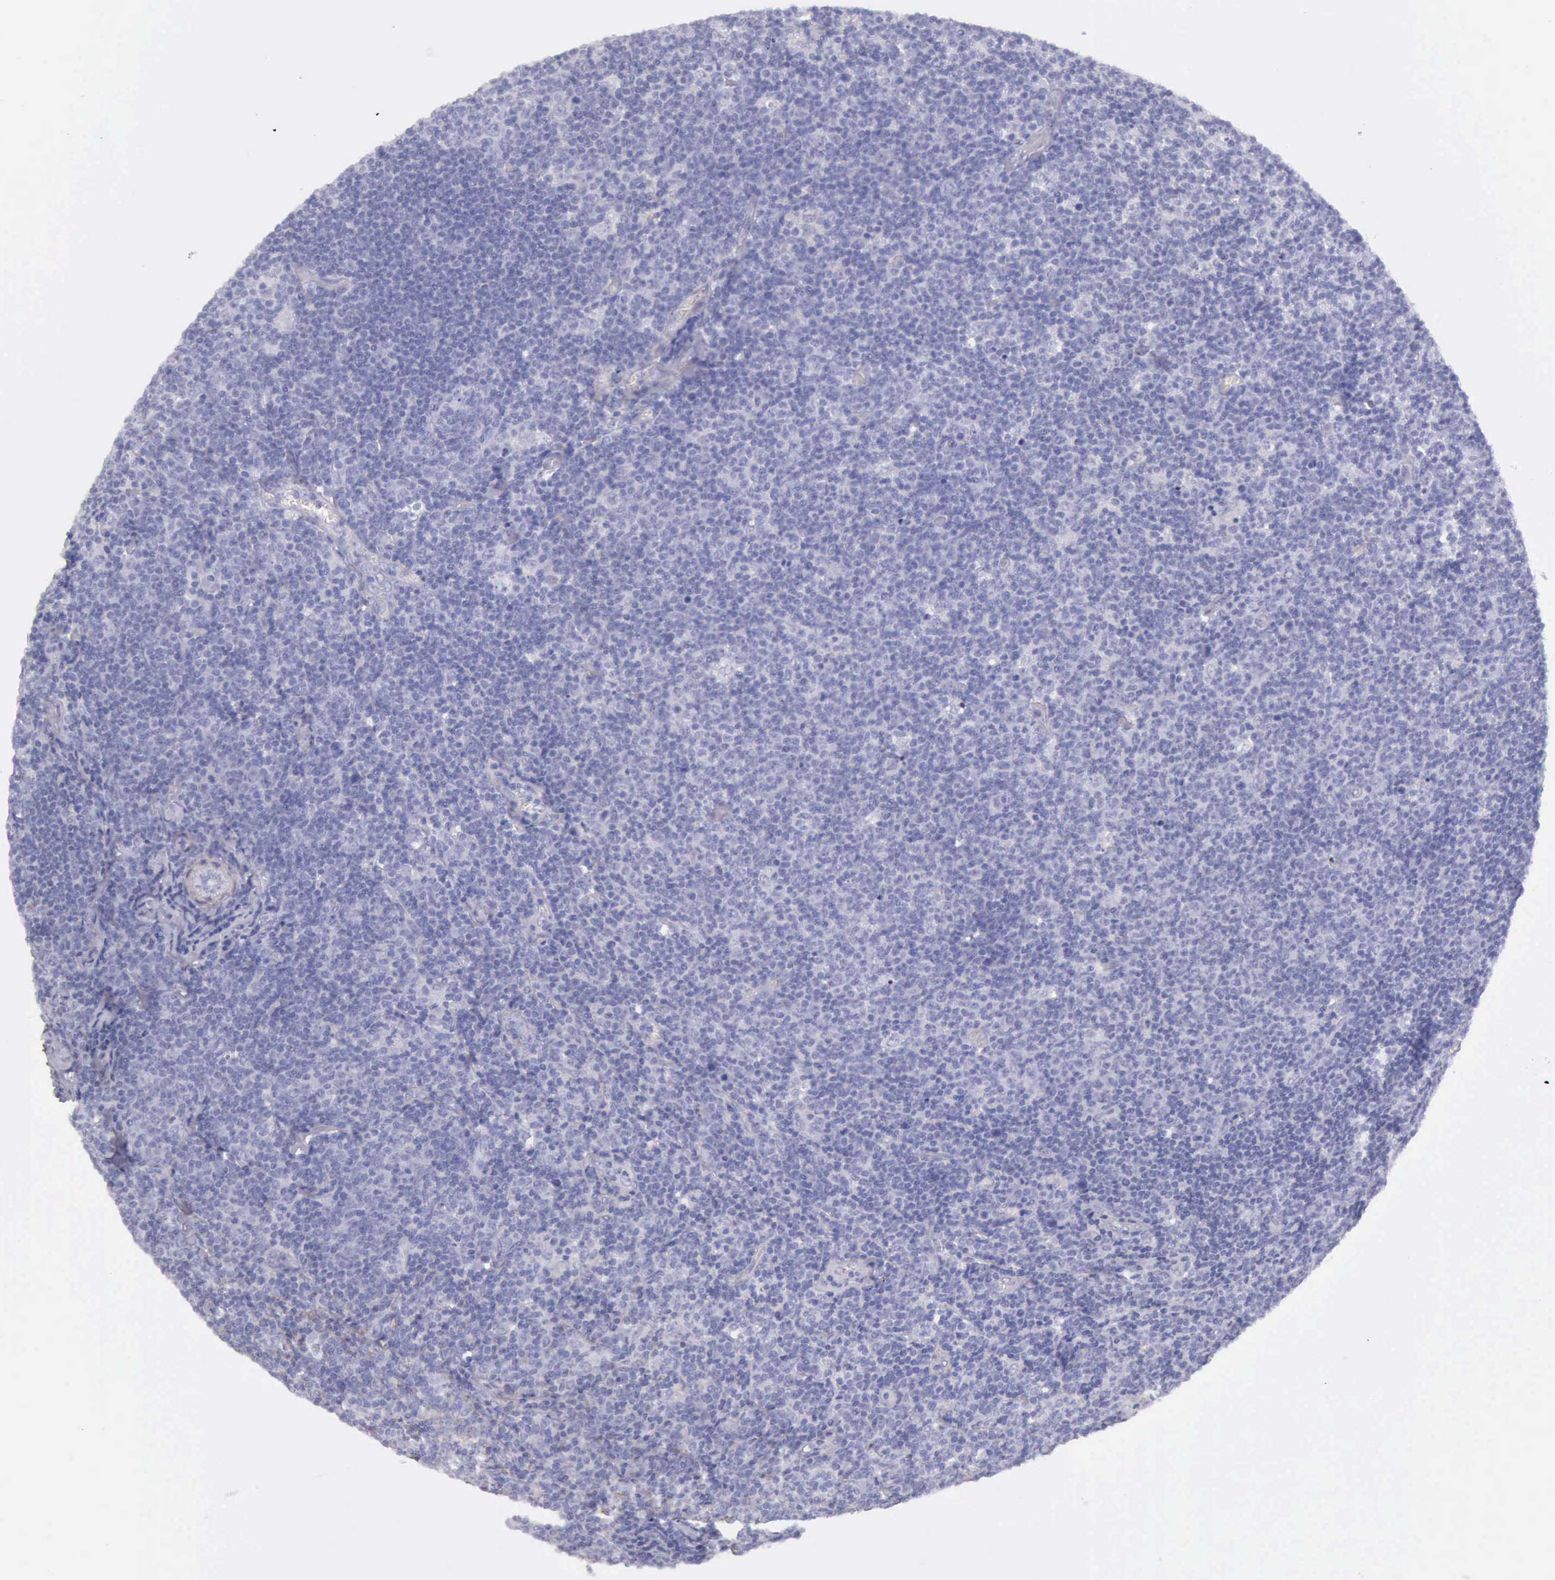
{"staining": {"intensity": "negative", "quantity": "none", "location": "none"}, "tissue": "lymphoma", "cell_type": "Tumor cells", "image_type": "cancer", "snomed": [{"axis": "morphology", "description": "Malignant lymphoma, non-Hodgkin's type, Low grade"}, {"axis": "topography", "description": "Lymph node"}], "caption": "DAB immunohistochemical staining of lymphoma displays no significant positivity in tumor cells.", "gene": "AOC3", "patient": {"sex": "male", "age": 74}}